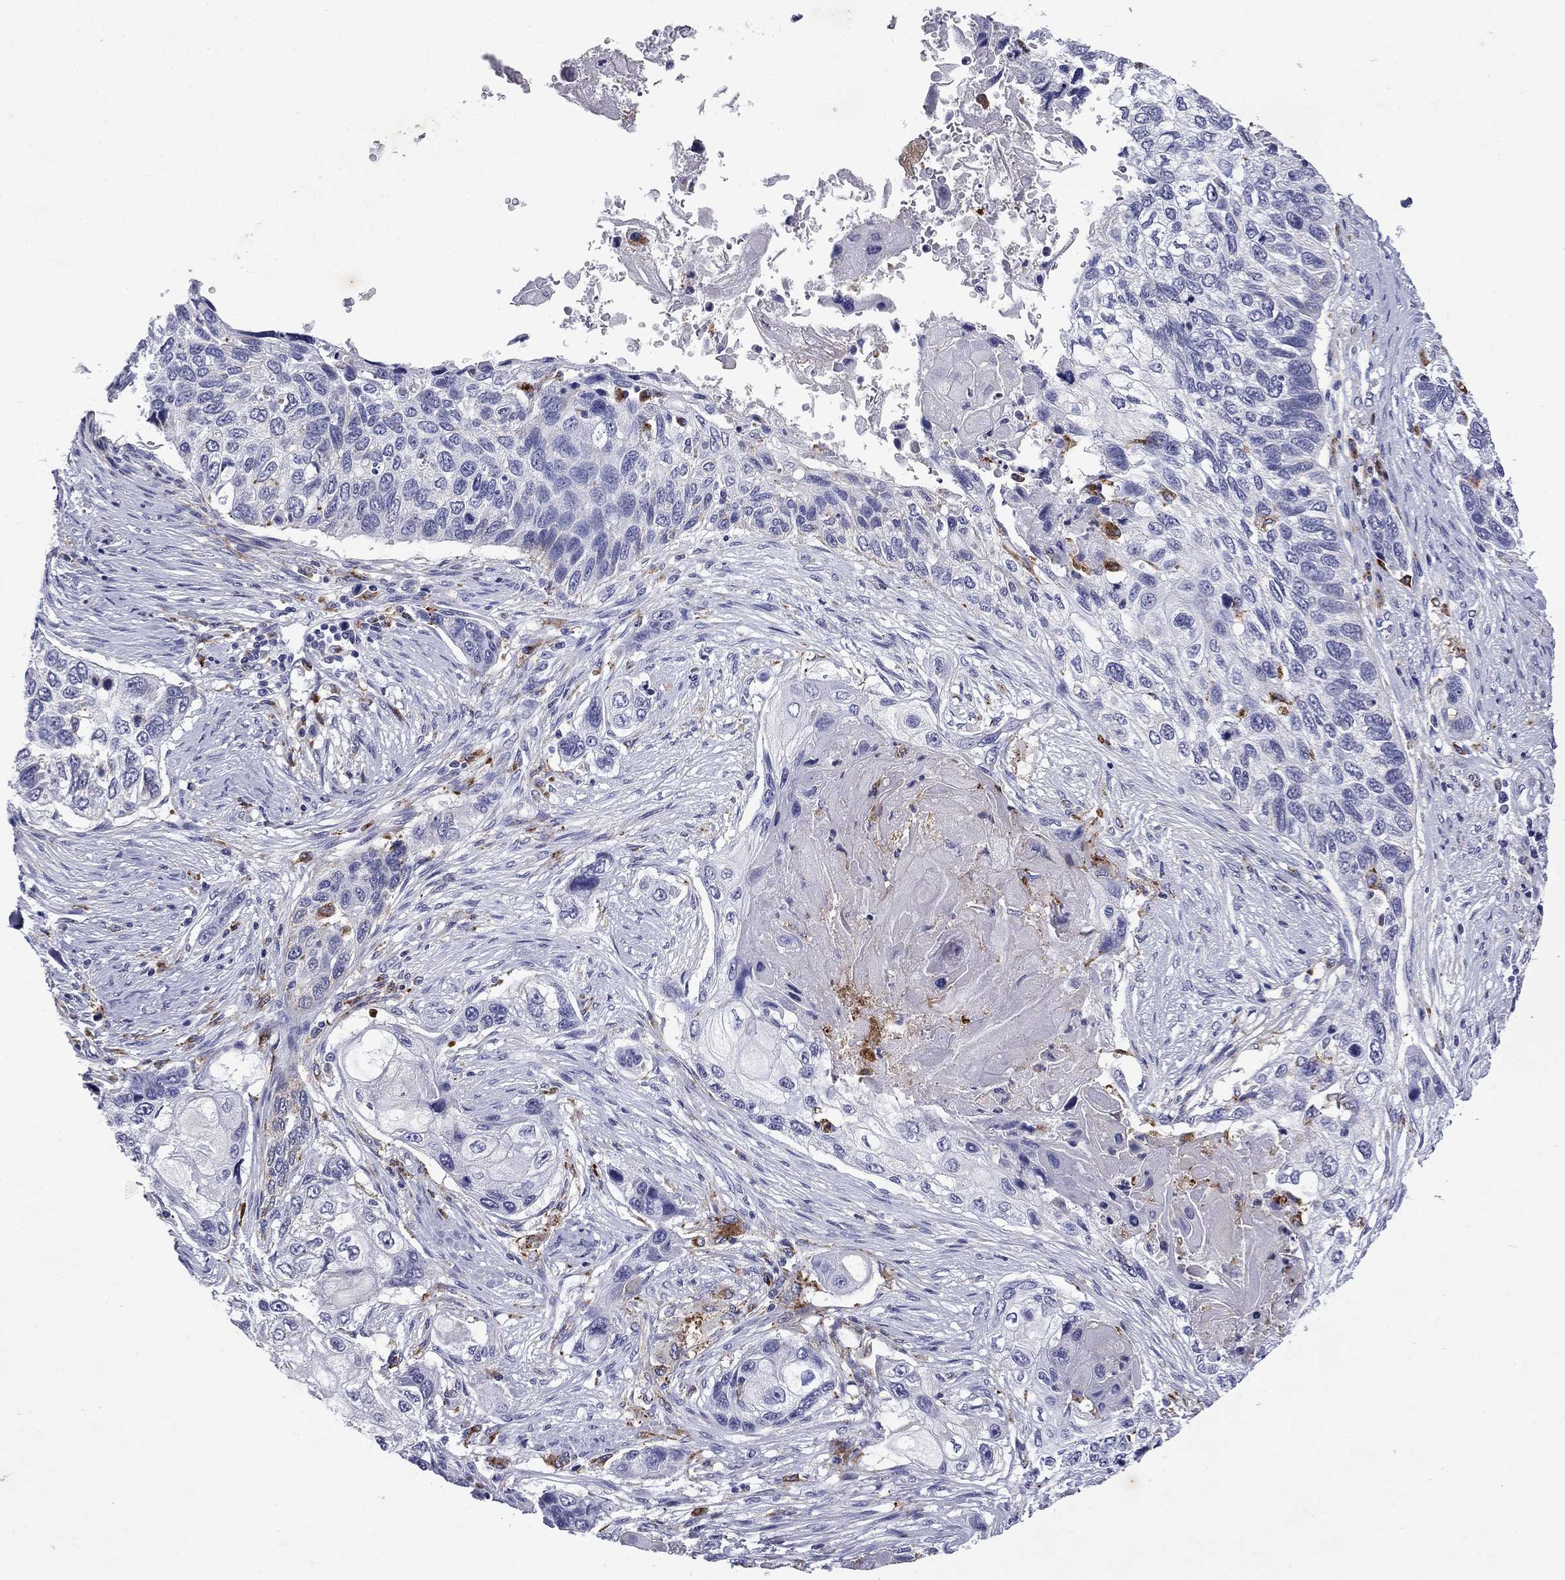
{"staining": {"intensity": "negative", "quantity": "none", "location": "none"}, "tissue": "lung cancer", "cell_type": "Tumor cells", "image_type": "cancer", "snomed": [{"axis": "morphology", "description": "Normal tissue, NOS"}, {"axis": "morphology", "description": "Squamous cell carcinoma, NOS"}, {"axis": "topography", "description": "Bronchus"}, {"axis": "topography", "description": "Lung"}], "caption": "The photomicrograph demonstrates no staining of tumor cells in lung cancer. (DAB immunohistochemistry, high magnification).", "gene": "MADCAM1", "patient": {"sex": "male", "age": 69}}